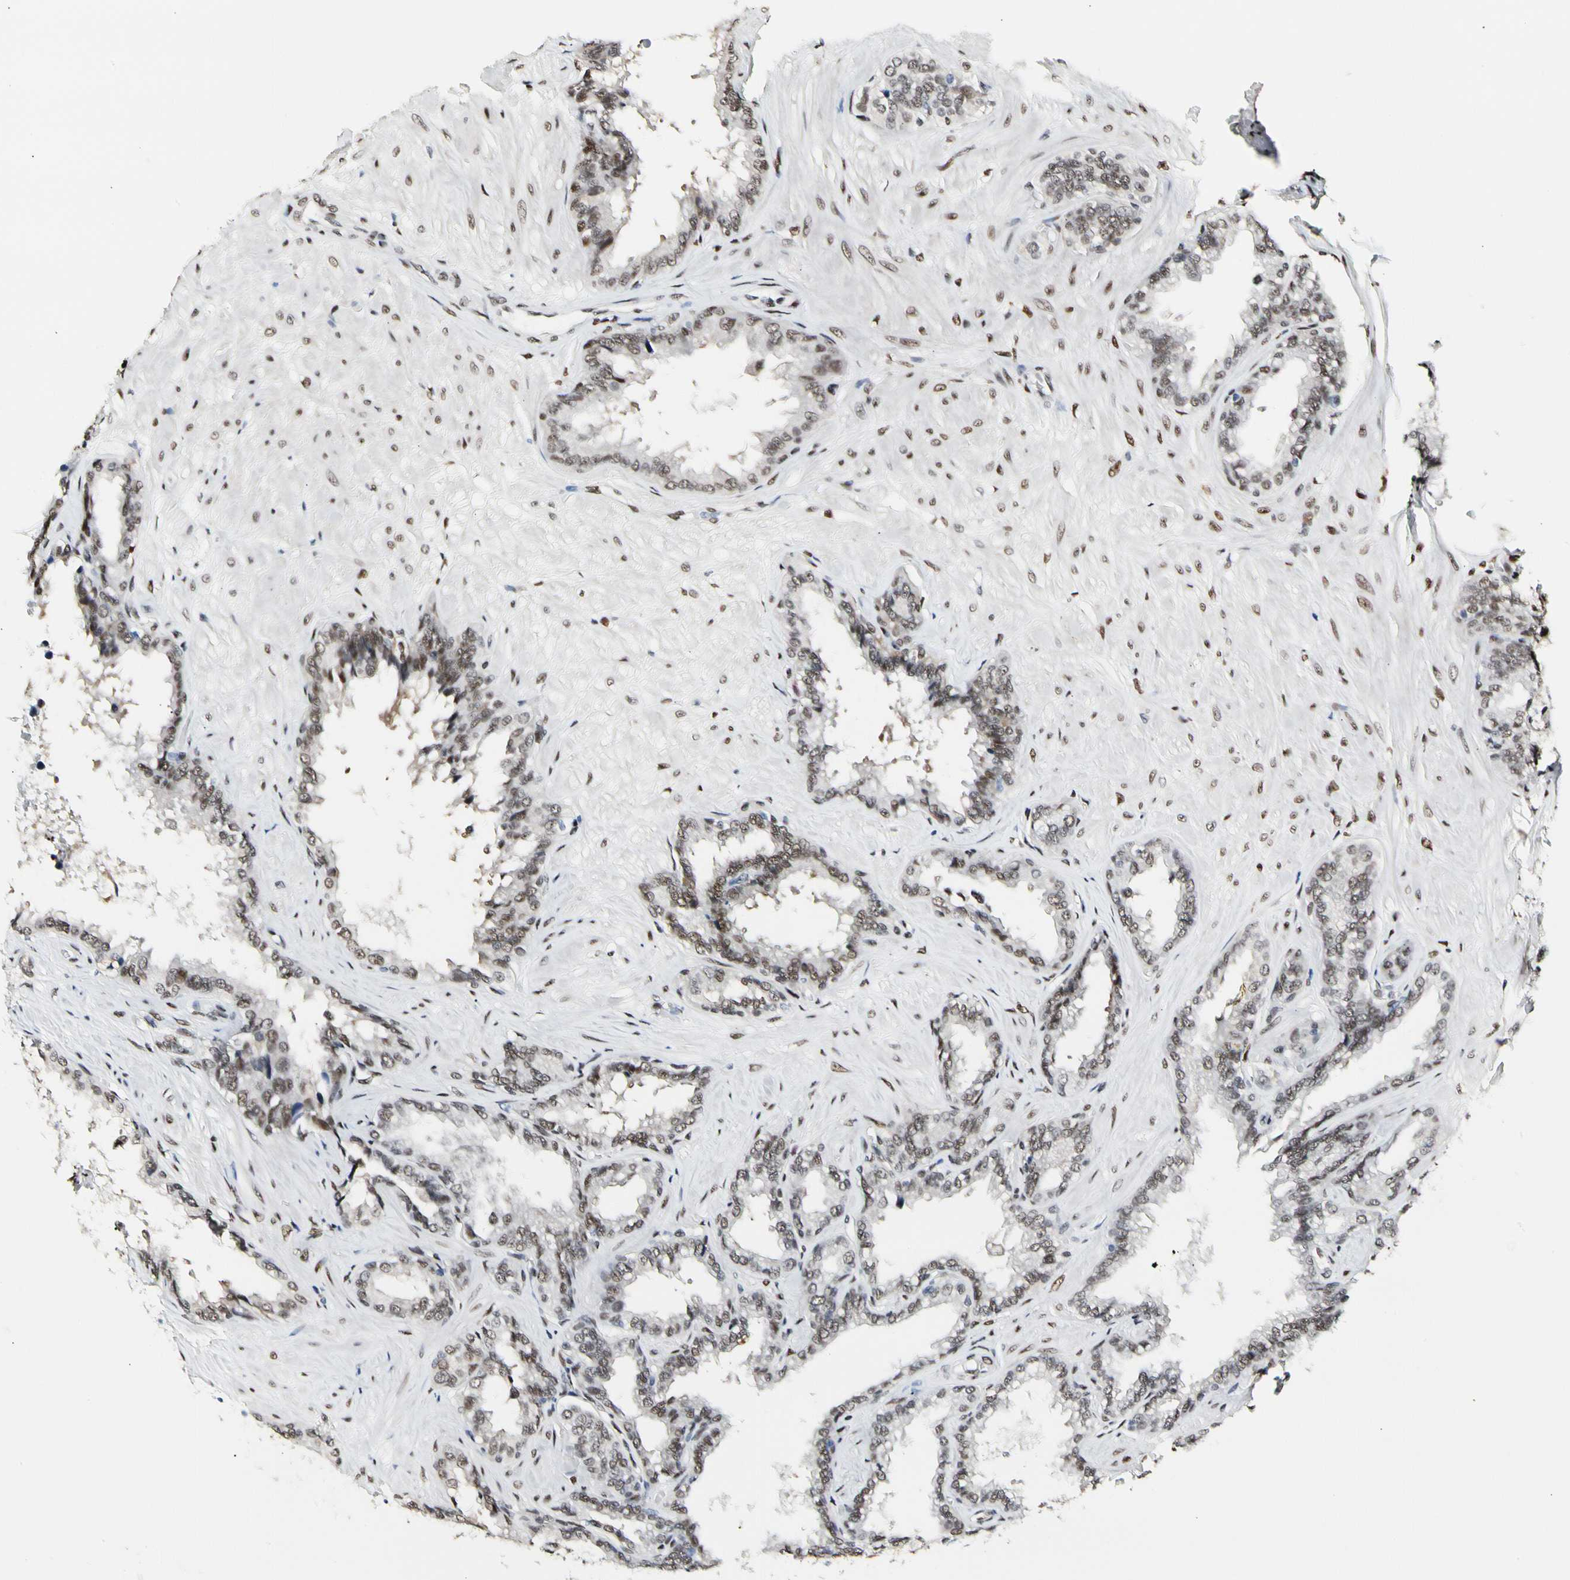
{"staining": {"intensity": "weak", "quantity": ">75%", "location": "nuclear"}, "tissue": "seminal vesicle", "cell_type": "Glandular cells", "image_type": "normal", "snomed": [{"axis": "morphology", "description": "Normal tissue, NOS"}, {"axis": "topography", "description": "Seminal veicle"}], "caption": "DAB (3,3'-diaminobenzidine) immunohistochemical staining of normal human seminal vesicle displays weak nuclear protein staining in about >75% of glandular cells. Using DAB (brown) and hematoxylin (blue) stains, captured at high magnification using brightfield microscopy.", "gene": "NFIA", "patient": {"sex": "male", "age": 46}}